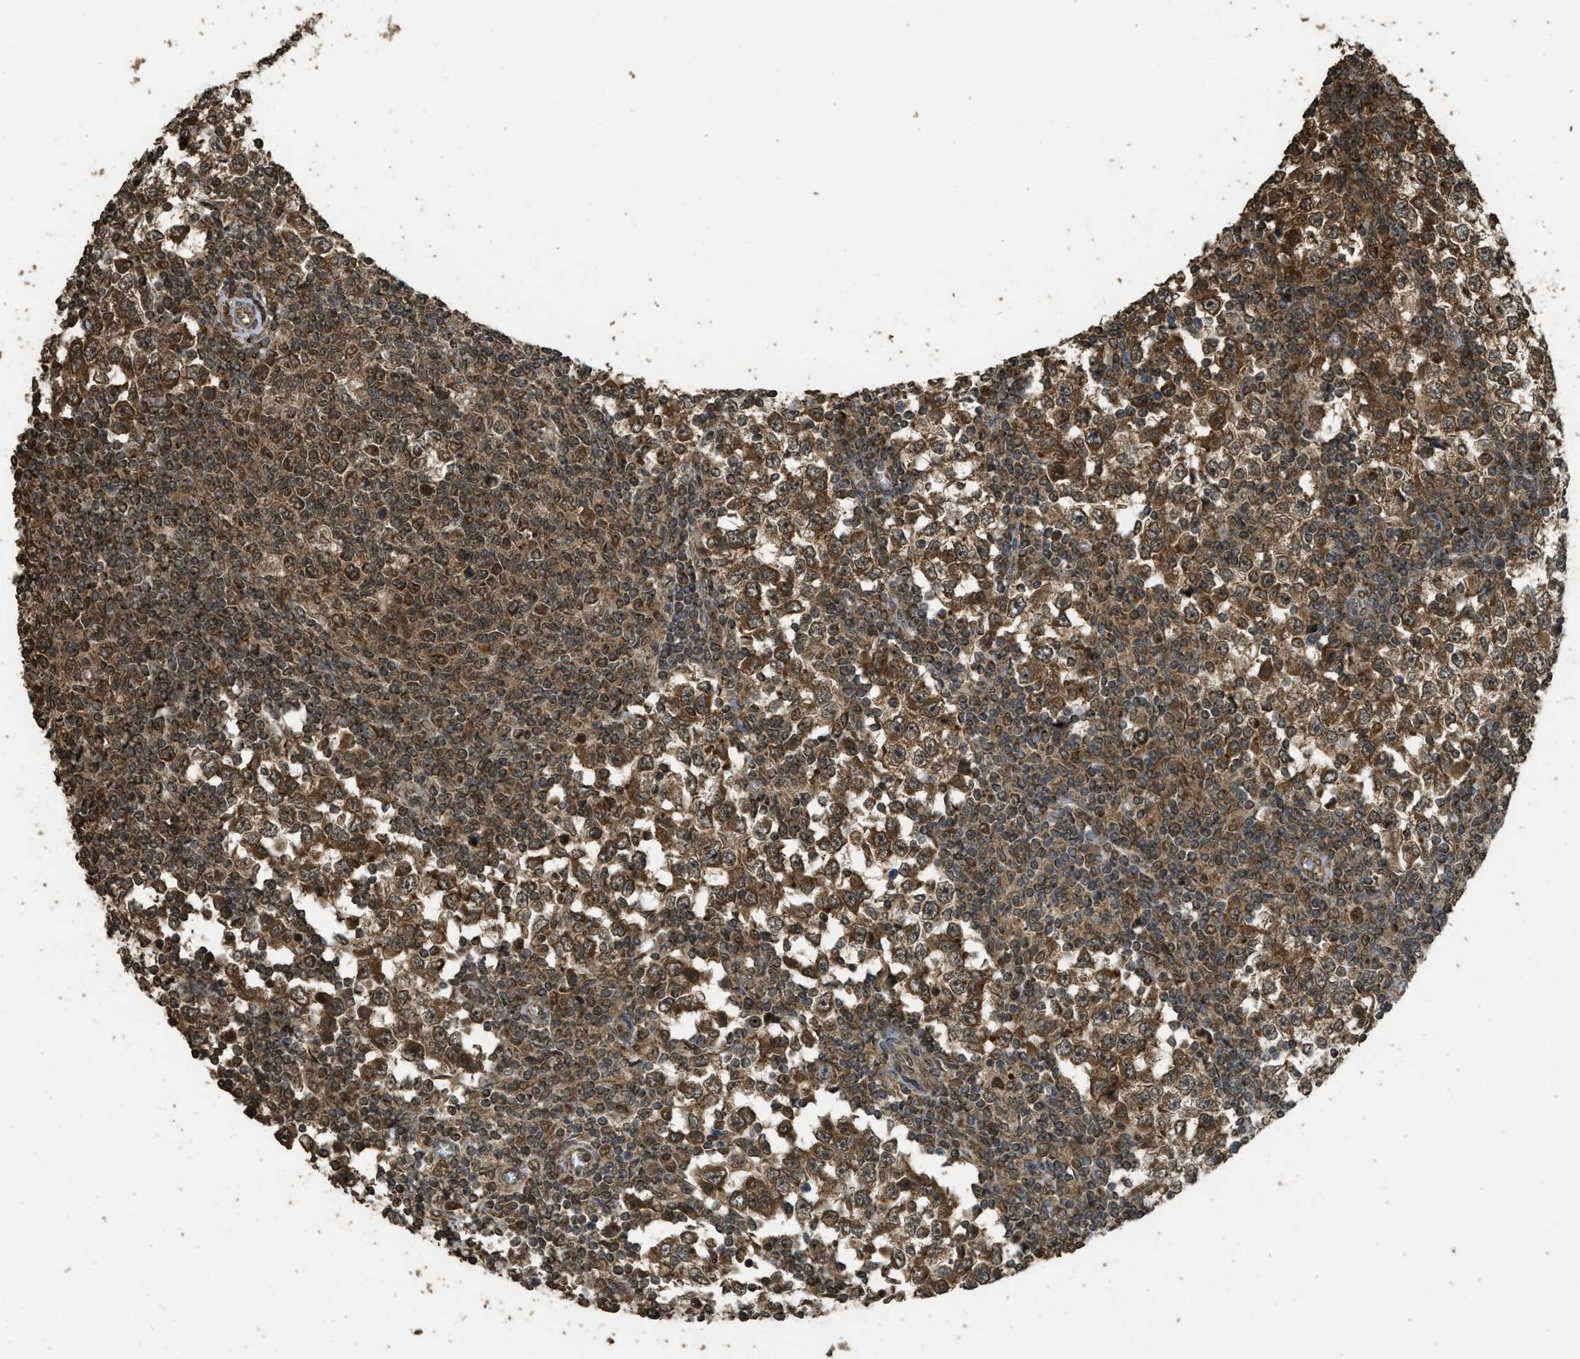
{"staining": {"intensity": "moderate", "quantity": ">75%", "location": "cytoplasmic/membranous"}, "tissue": "testis cancer", "cell_type": "Tumor cells", "image_type": "cancer", "snomed": [{"axis": "morphology", "description": "Seminoma, NOS"}, {"axis": "topography", "description": "Testis"}], "caption": "Testis cancer tissue displays moderate cytoplasmic/membranous expression in approximately >75% of tumor cells The protein of interest is stained brown, and the nuclei are stained in blue (DAB (3,3'-diaminobenzidine) IHC with brightfield microscopy, high magnification).", "gene": "CTPS1", "patient": {"sex": "male", "age": 65}}